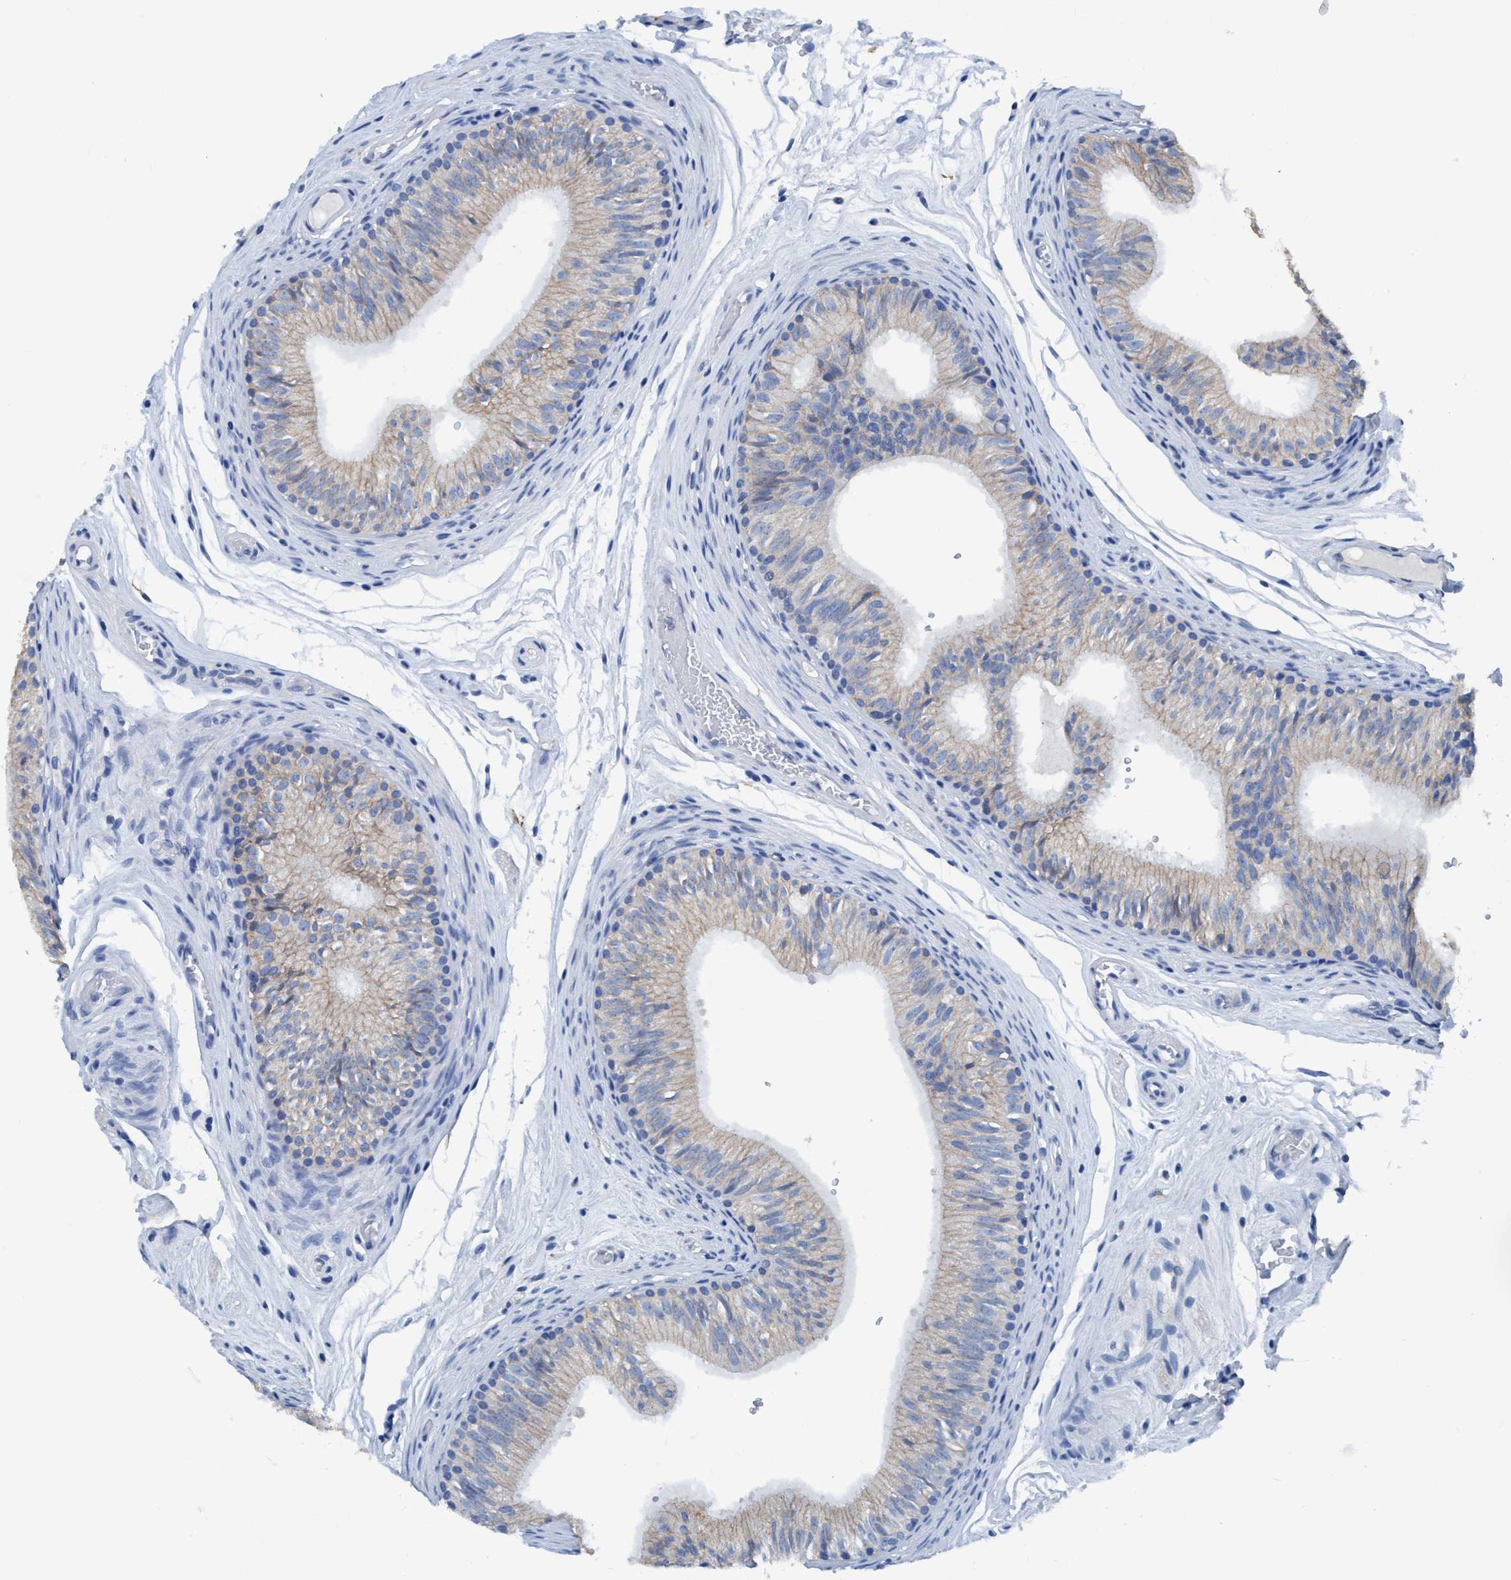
{"staining": {"intensity": "weak", "quantity": "<25%", "location": "cytoplasmic/membranous"}, "tissue": "epididymis", "cell_type": "Glandular cells", "image_type": "normal", "snomed": [{"axis": "morphology", "description": "Normal tissue, NOS"}, {"axis": "topography", "description": "Epididymis"}], "caption": "The micrograph reveals no staining of glandular cells in unremarkable epididymis. (IHC, brightfield microscopy, high magnification).", "gene": "DNAI1", "patient": {"sex": "male", "age": 36}}